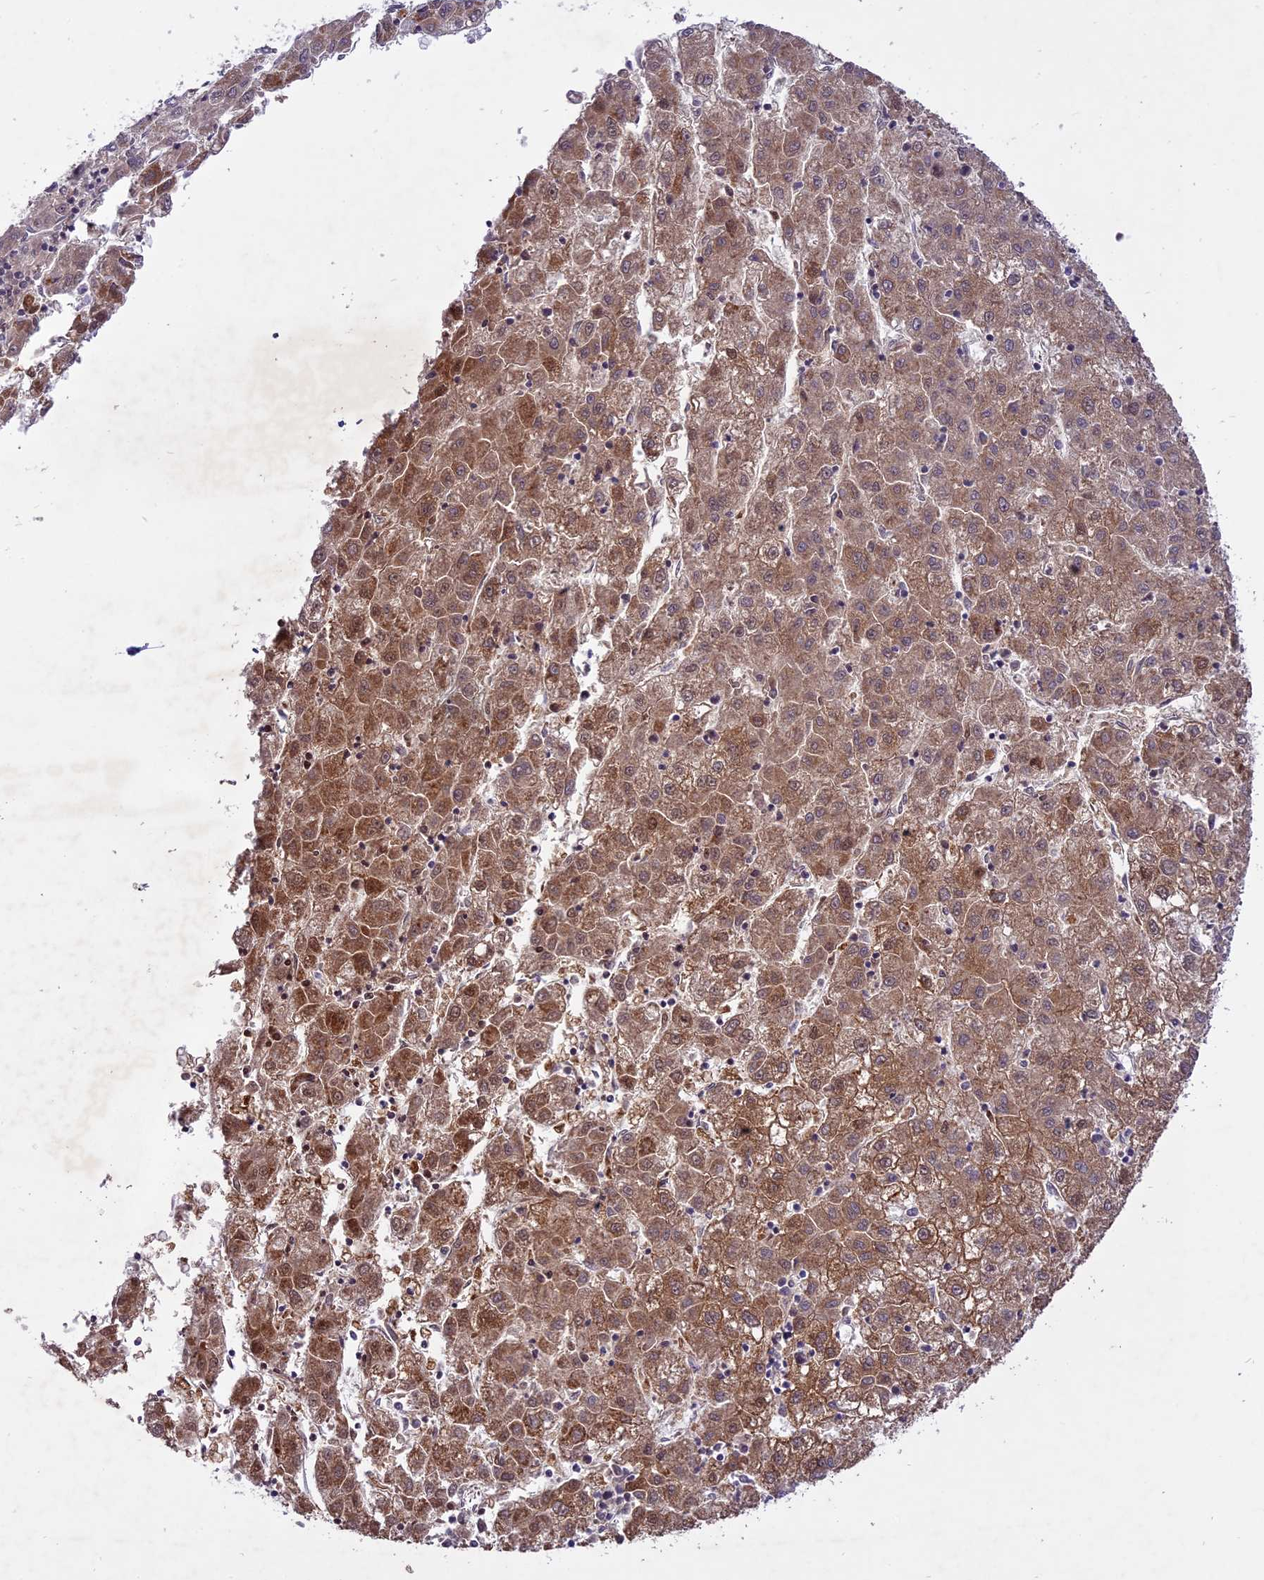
{"staining": {"intensity": "moderate", "quantity": ">75%", "location": "cytoplasmic/membranous"}, "tissue": "liver cancer", "cell_type": "Tumor cells", "image_type": "cancer", "snomed": [{"axis": "morphology", "description": "Carcinoma, Hepatocellular, NOS"}, {"axis": "topography", "description": "Liver"}], "caption": "High-magnification brightfield microscopy of liver cancer stained with DAB (brown) and counterstained with hematoxylin (blue). tumor cells exhibit moderate cytoplasmic/membranous staining is identified in about>75% of cells.", "gene": "SPRED1", "patient": {"sex": "male", "age": 72}}